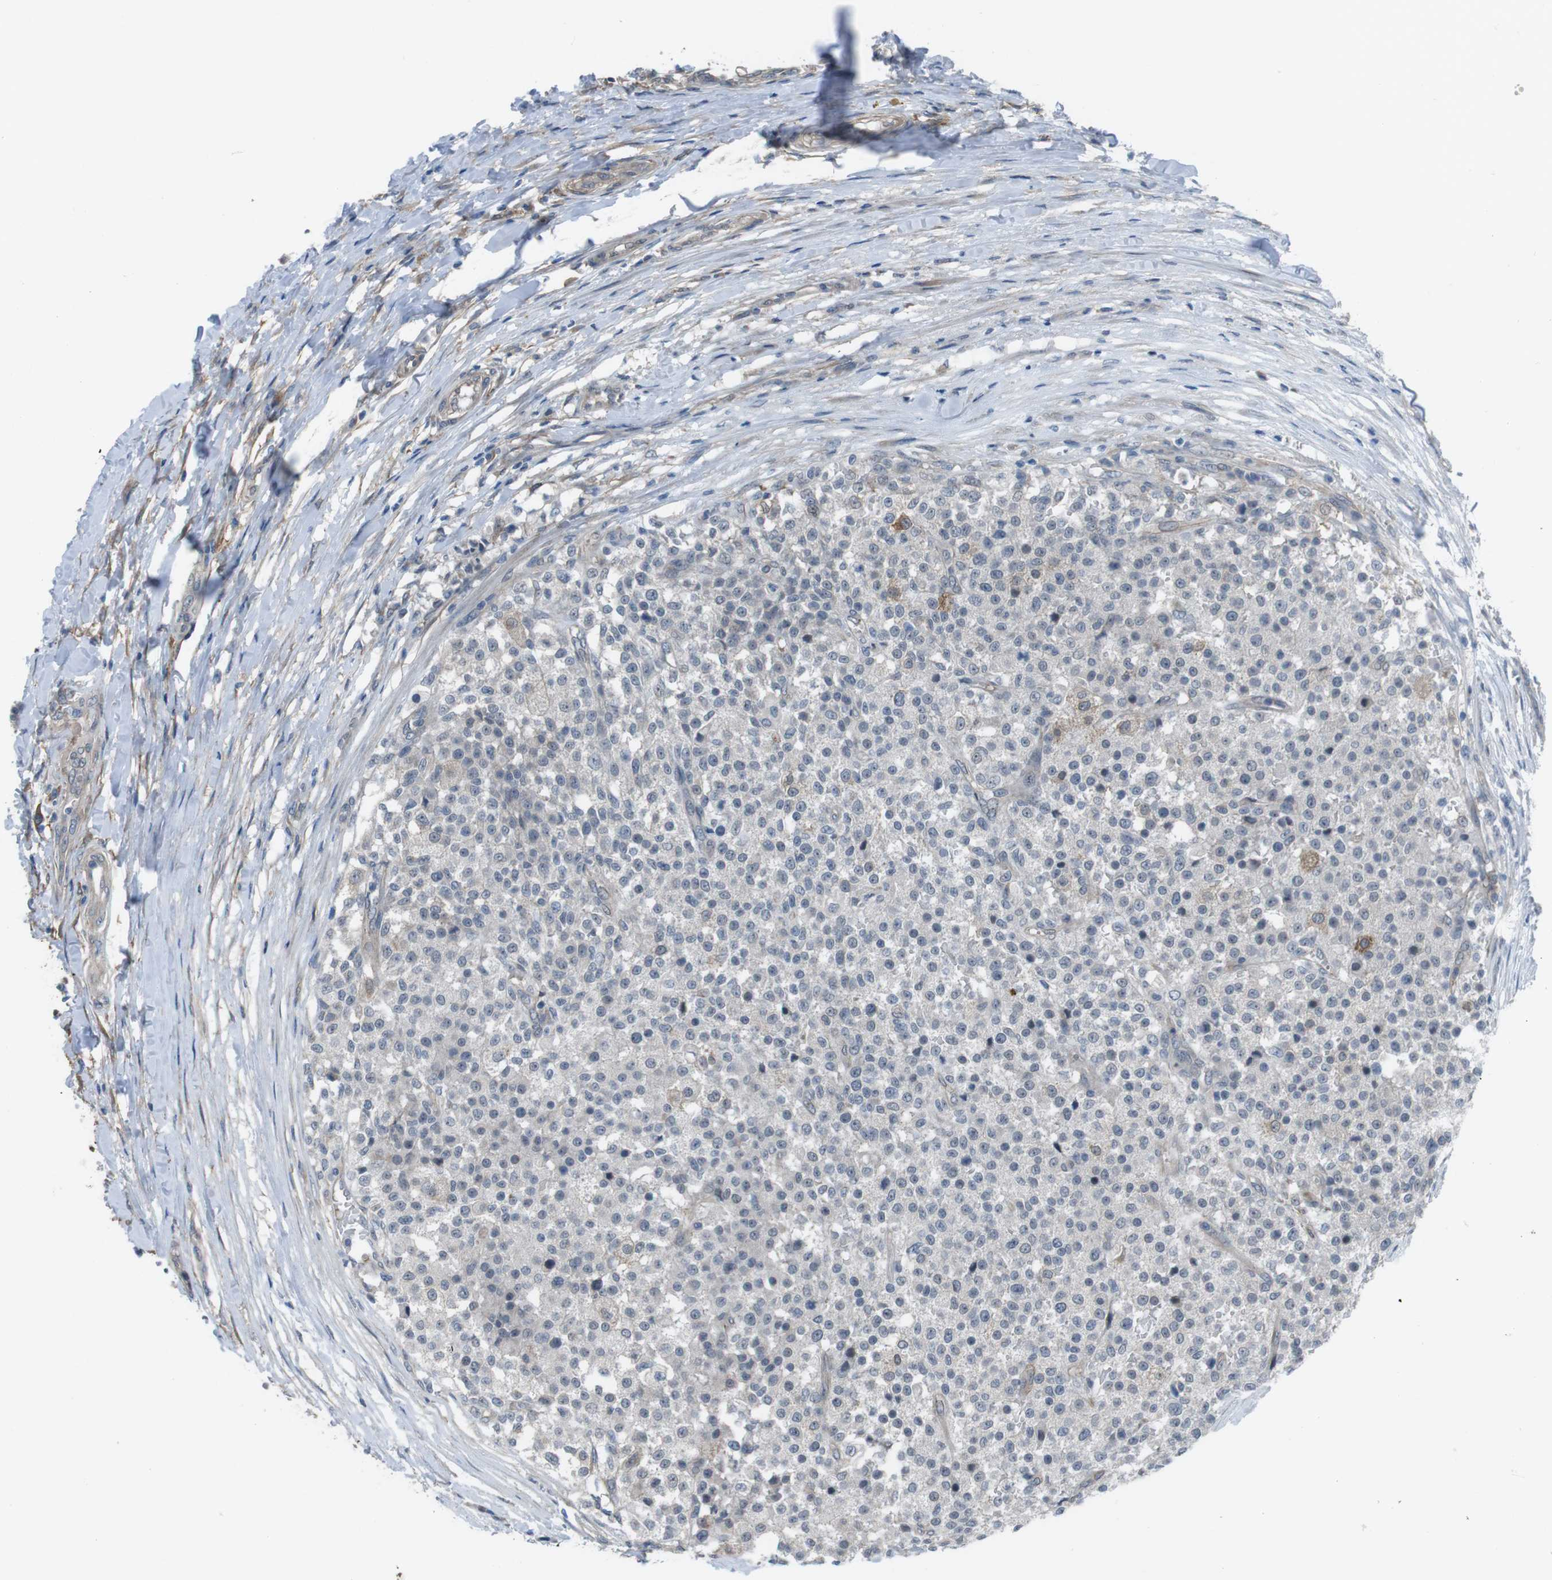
{"staining": {"intensity": "negative", "quantity": "none", "location": "none"}, "tissue": "testis cancer", "cell_type": "Tumor cells", "image_type": "cancer", "snomed": [{"axis": "morphology", "description": "Seminoma, NOS"}, {"axis": "topography", "description": "Testis"}], "caption": "Seminoma (testis) was stained to show a protein in brown. There is no significant staining in tumor cells.", "gene": "ANK2", "patient": {"sex": "male", "age": 59}}